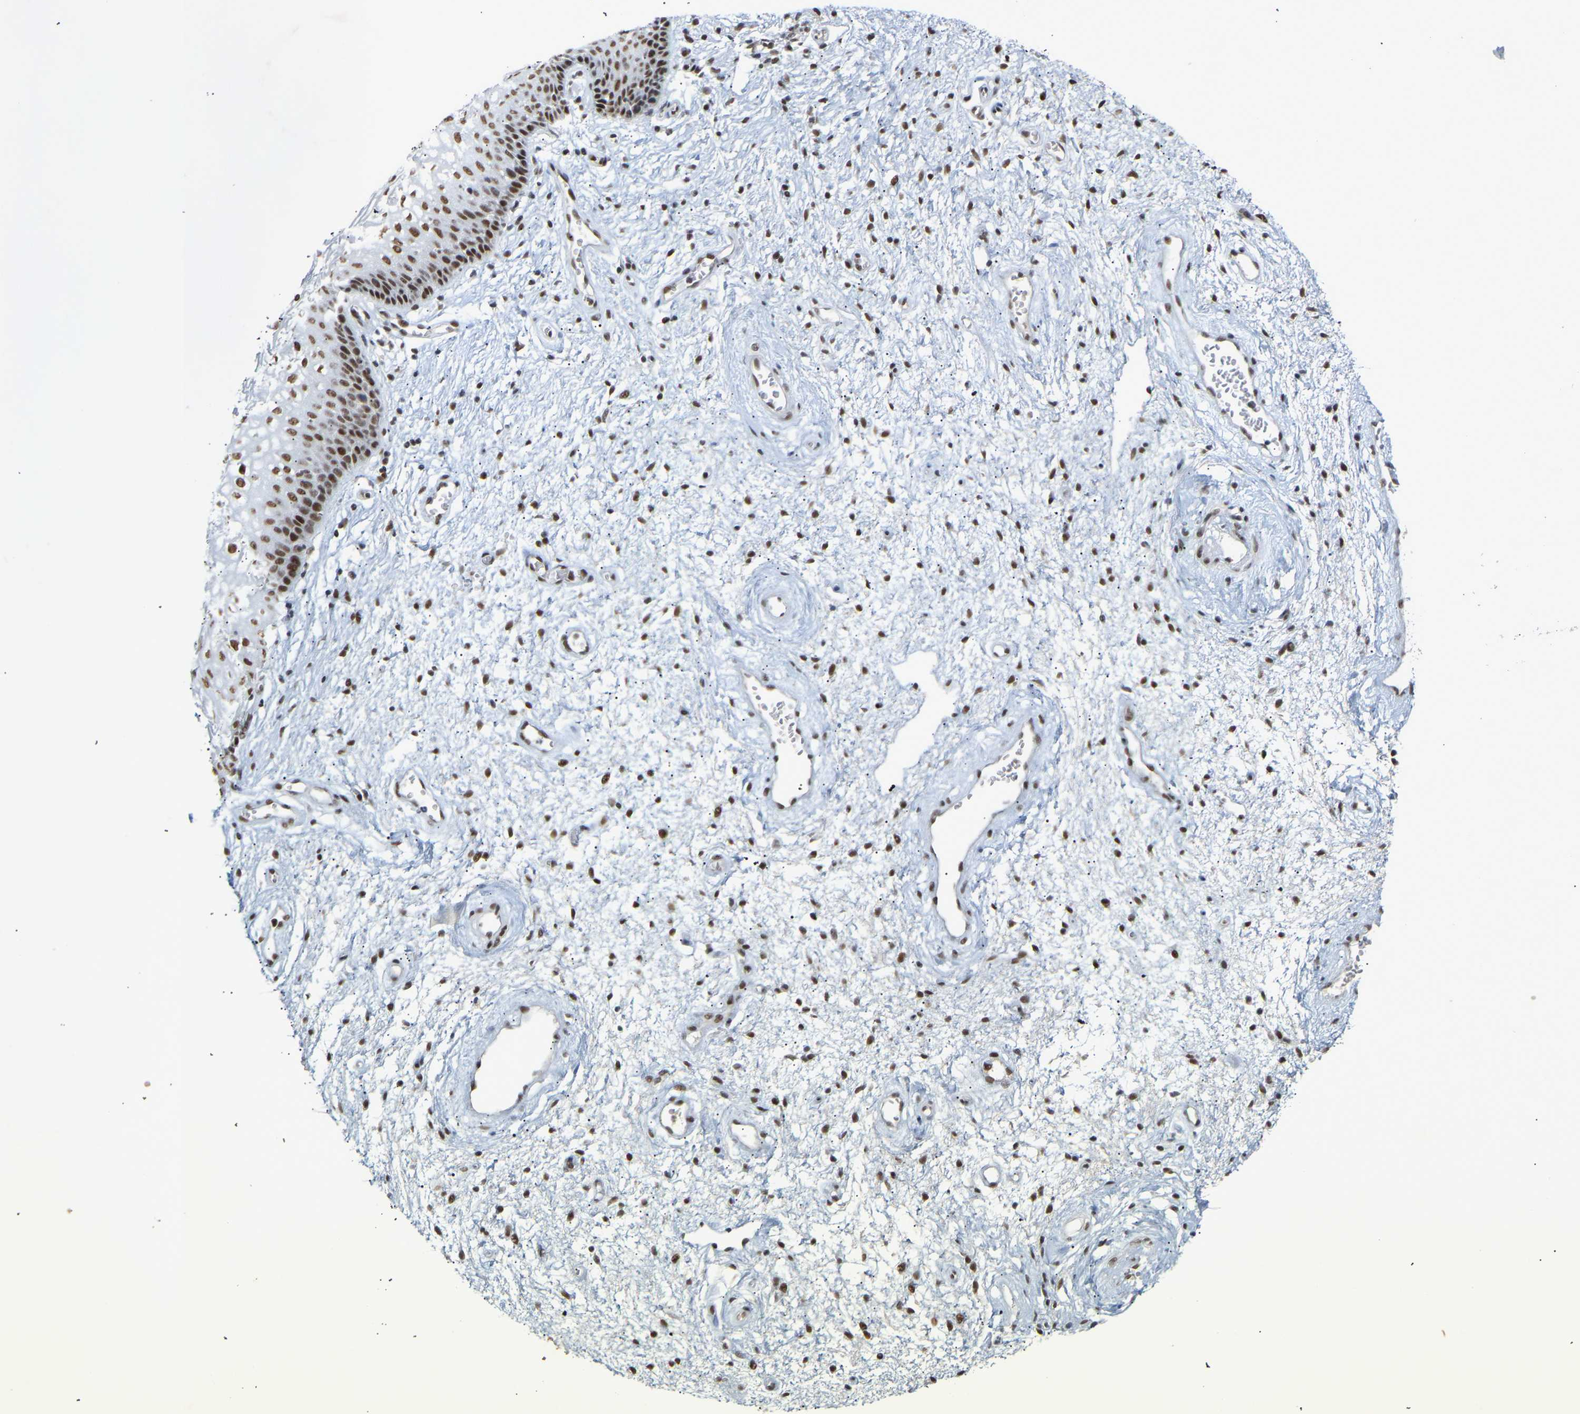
{"staining": {"intensity": "moderate", "quantity": ">75%", "location": "nuclear"}, "tissue": "vagina", "cell_type": "Squamous epithelial cells", "image_type": "normal", "snomed": [{"axis": "morphology", "description": "Normal tissue, NOS"}, {"axis": "topography", "description": "Vagina"}], "caption": "IHC of normal vagina reveals medium levels of moderate nuclear expression in approximately >75% of squamous epithelial cells. (DAB IHC with brightfield microscopy, high magnification).", "gene": "NELFB", "patient": {"sex": "female", "age": 34}}